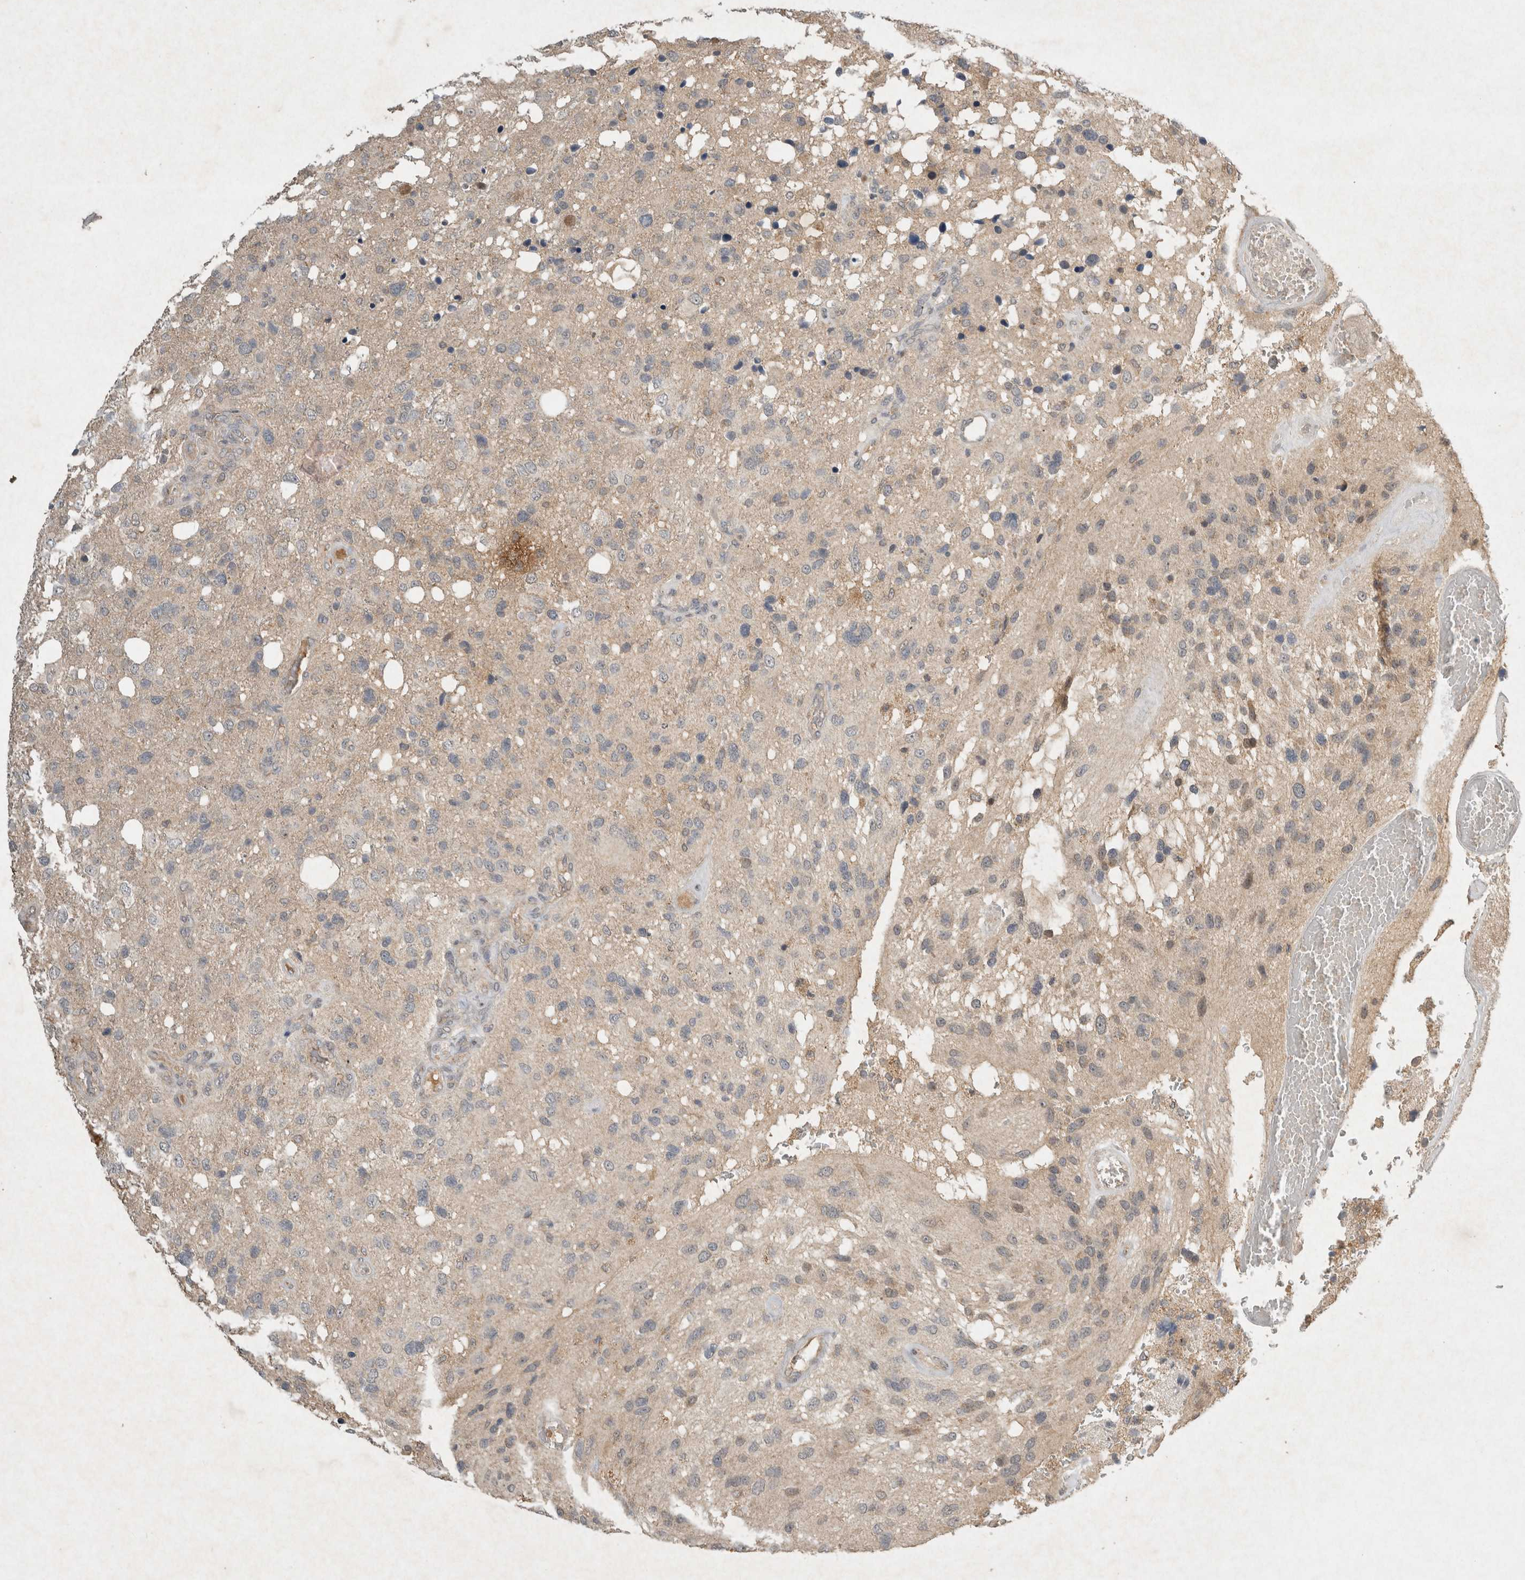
{"staining": {"intensity": "weak", "quantity": "<25%", "location": "cytoplasmic/membranous"}, "tissue": "glioma", "cell_type": "Tumor cells", "image_type": "cancer", "snomed": [{"axis": "morphology", "description": "Glioma, malignant, High grade"}, {"axis": "topography", "description": "Brain"}], "caption": "Immunohistochemistry of high-grade glioma (malignant) demonstrates no positivity in tumor cells.", "gene": "LOXL2", "patient": {"sex": "female", "age": 58}}